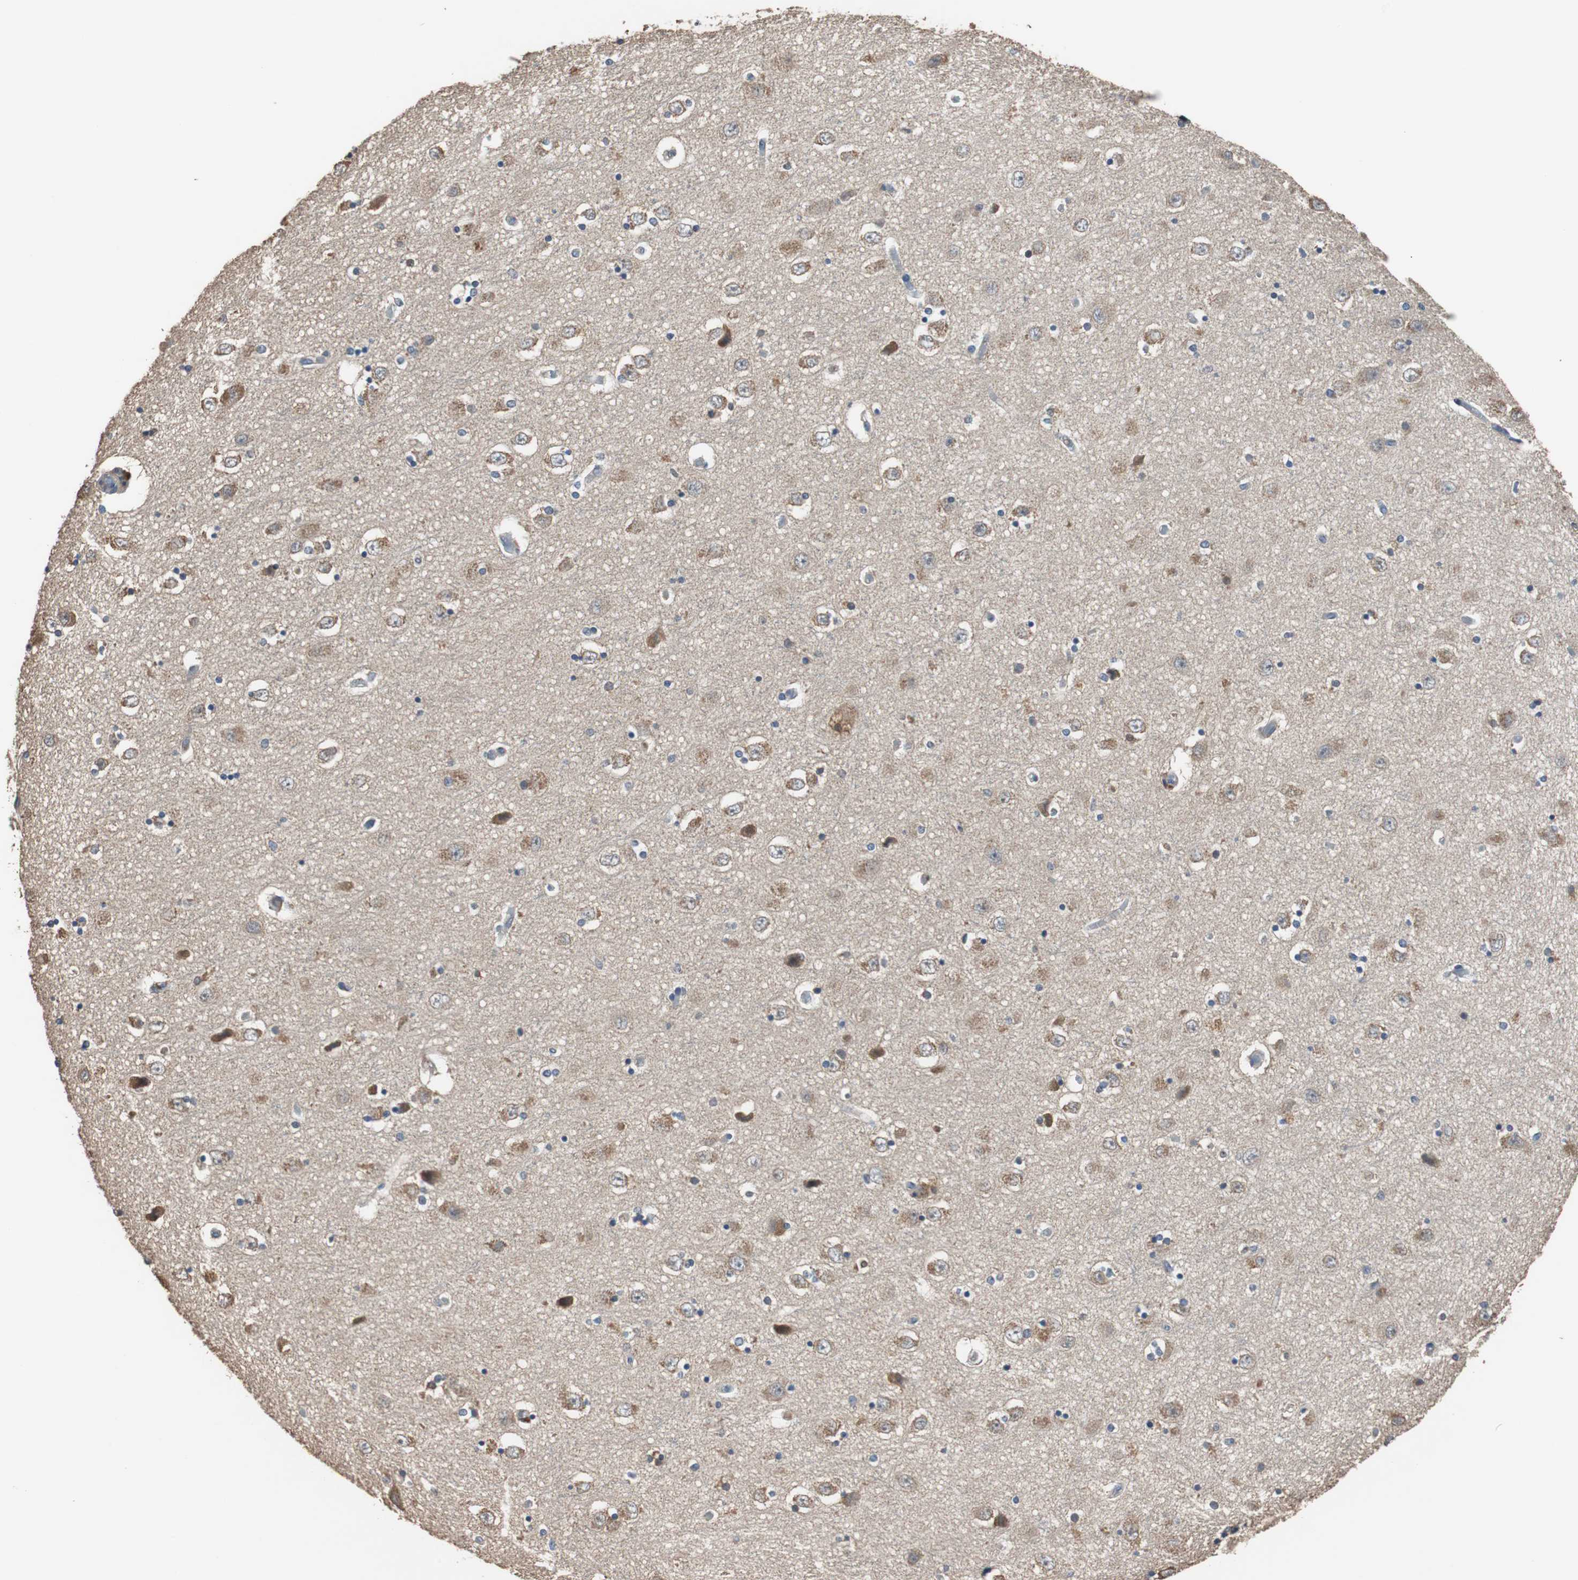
{"staining": {"intensity": "moderate", "quantity": "<25%", "location": "cytoplasmic/membranous"}, "tissue": "hippocampus", "cell_type": "Glial cells", "image_type": "normal", "snomed": [{"axis": "morphology", "description": "Normal tissue, NOS"}, {"axis": "topography", "description": "Hippocampus"}], "caption": "This micrograph exhibits immunohistochemistry staining of unremarkable hippocampus, with low moderate cytoplasmic/membranous expression in approximately <25% of glial cells.", "gene": "SCIMP", "patient": {"sex": "female", "age": 54}}